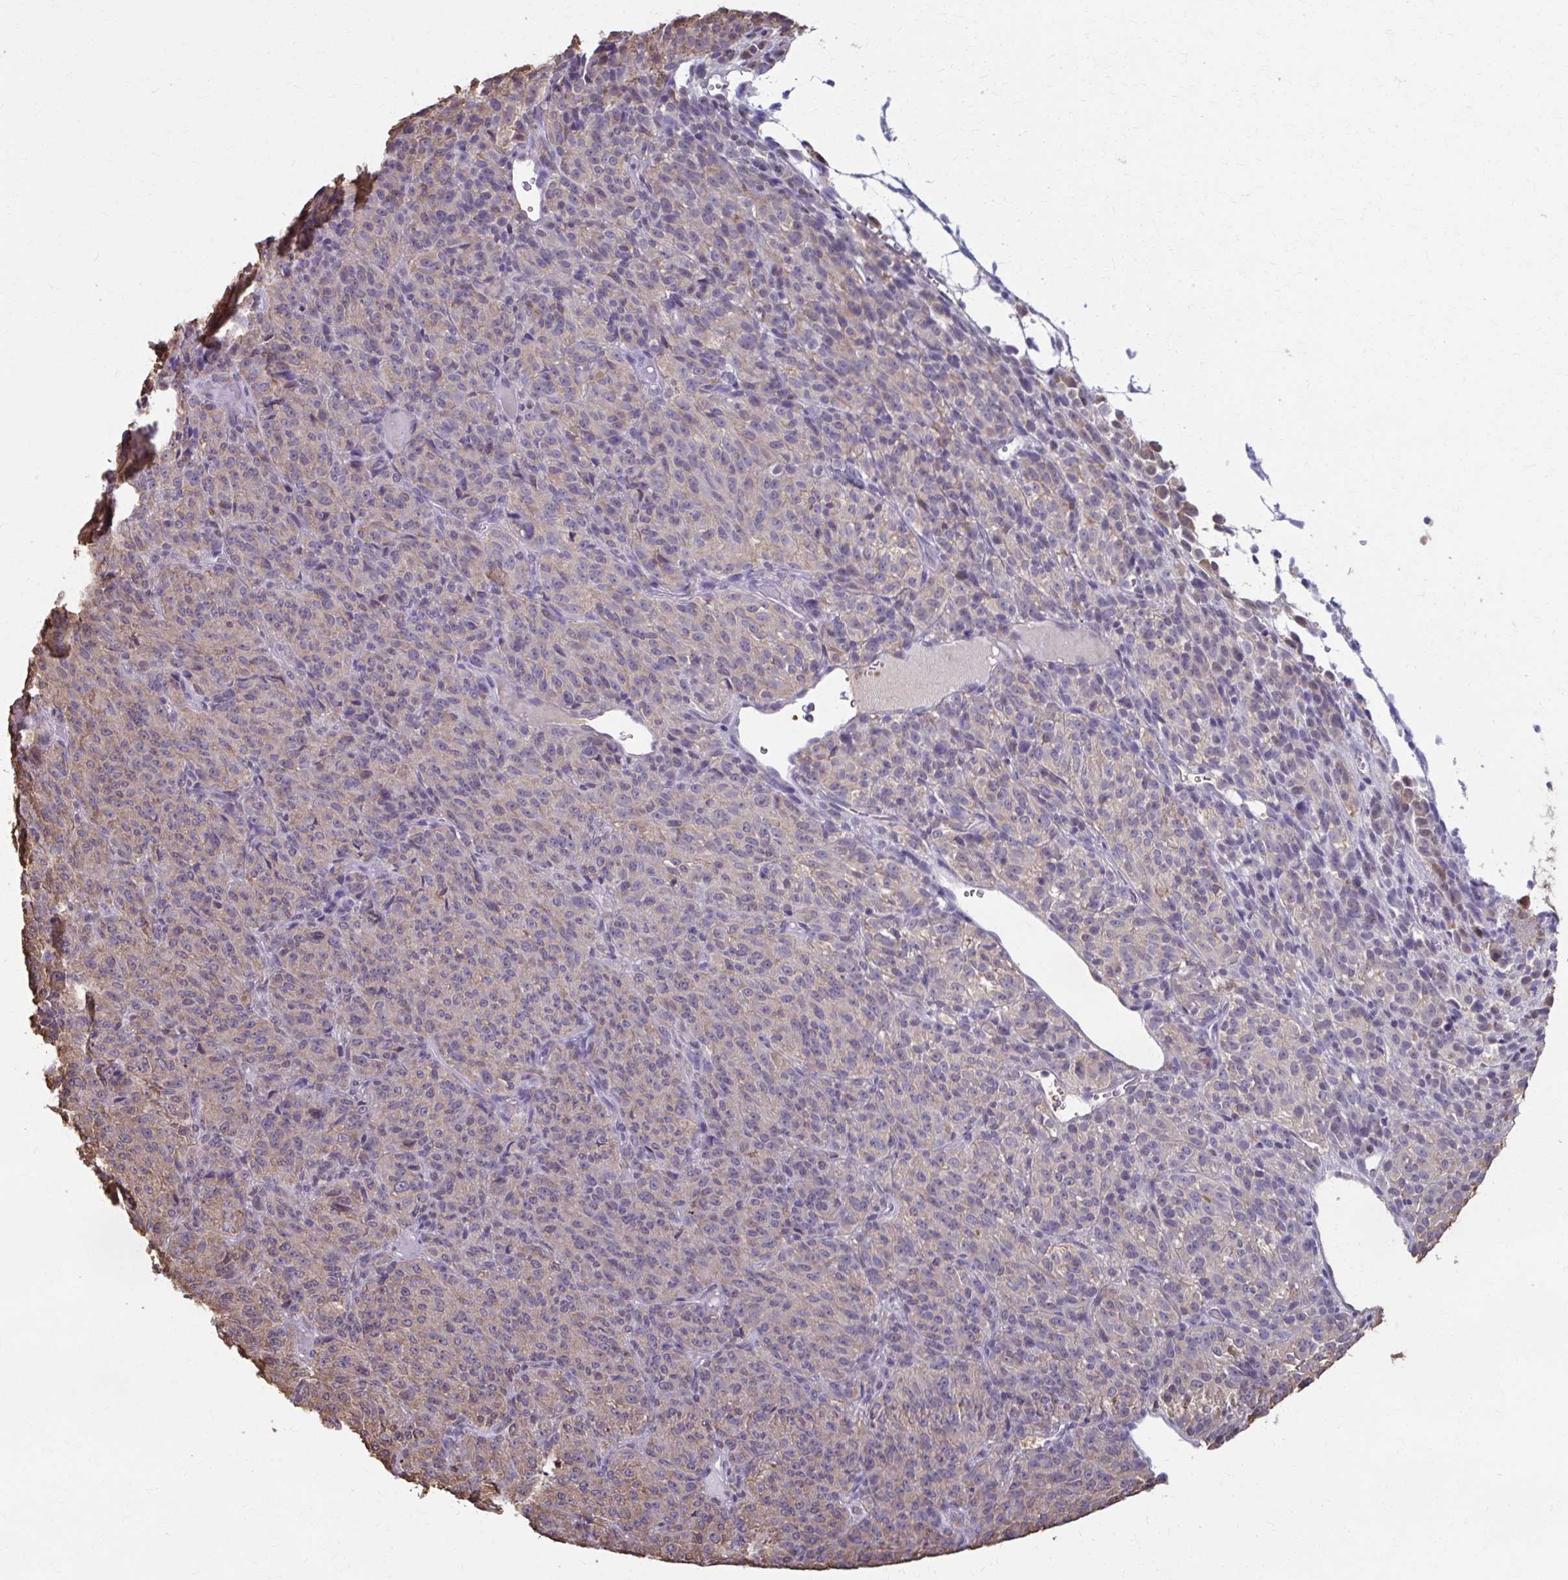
{"staining": {"intensity": "weak", "quantity": "<25%", "location": "cytoplasmic/membranous"}, "tissue": "melanoma", "cell_type": "Tumor cells", "image_type": "cancer", "snomed": [{"axis": "morphology", "description": "Malignant melanoma, Metastatic site"}, {"axis": "topography", "description": "Brain"}], "caption": "The micrograph shows no staining of tumor cells in melanoma.", "gene": "ING4", "patient": {"sex": "female", "age": 56}}